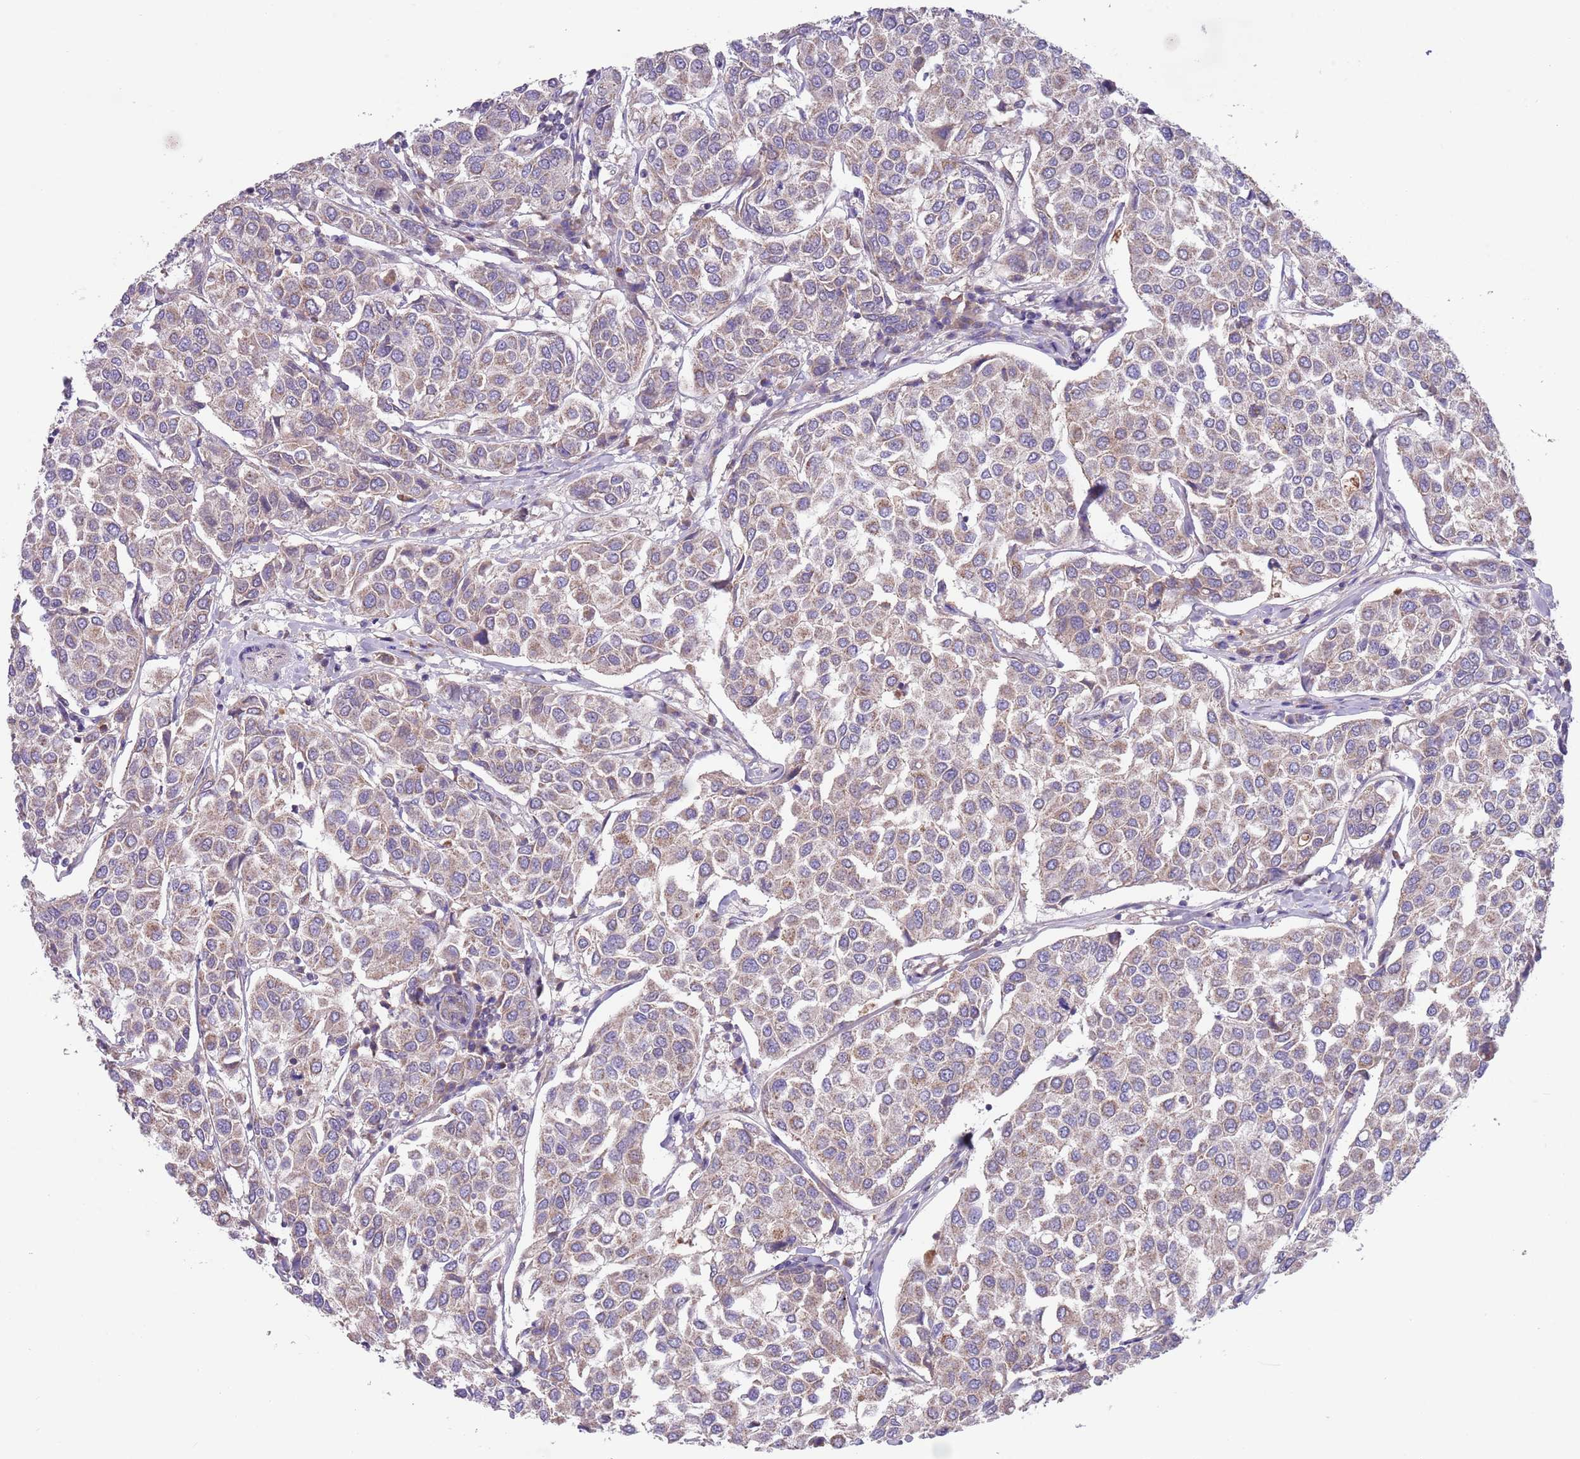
{"staining": {"intensity": "weak", "quantity": ">75%", "location": "cytoplasmic/membranous"}, "tissue": "breast cancer", "cell_type": "Tumor cells", "image_type": "cancer", "snomed": [{"axis": "morphology", "description": "Duct carcinoma"}, {"axis": "topography", "description": "Breast"}], "caption": "Breast cancer (infiltrating ductal carcinoma) stained with a brown dye displays weak cytoplasmic/membranous positive staining in approximately >75% of tumor cells.", "gene": "DDT", "patient": {"sex": "female", "age": 55}}